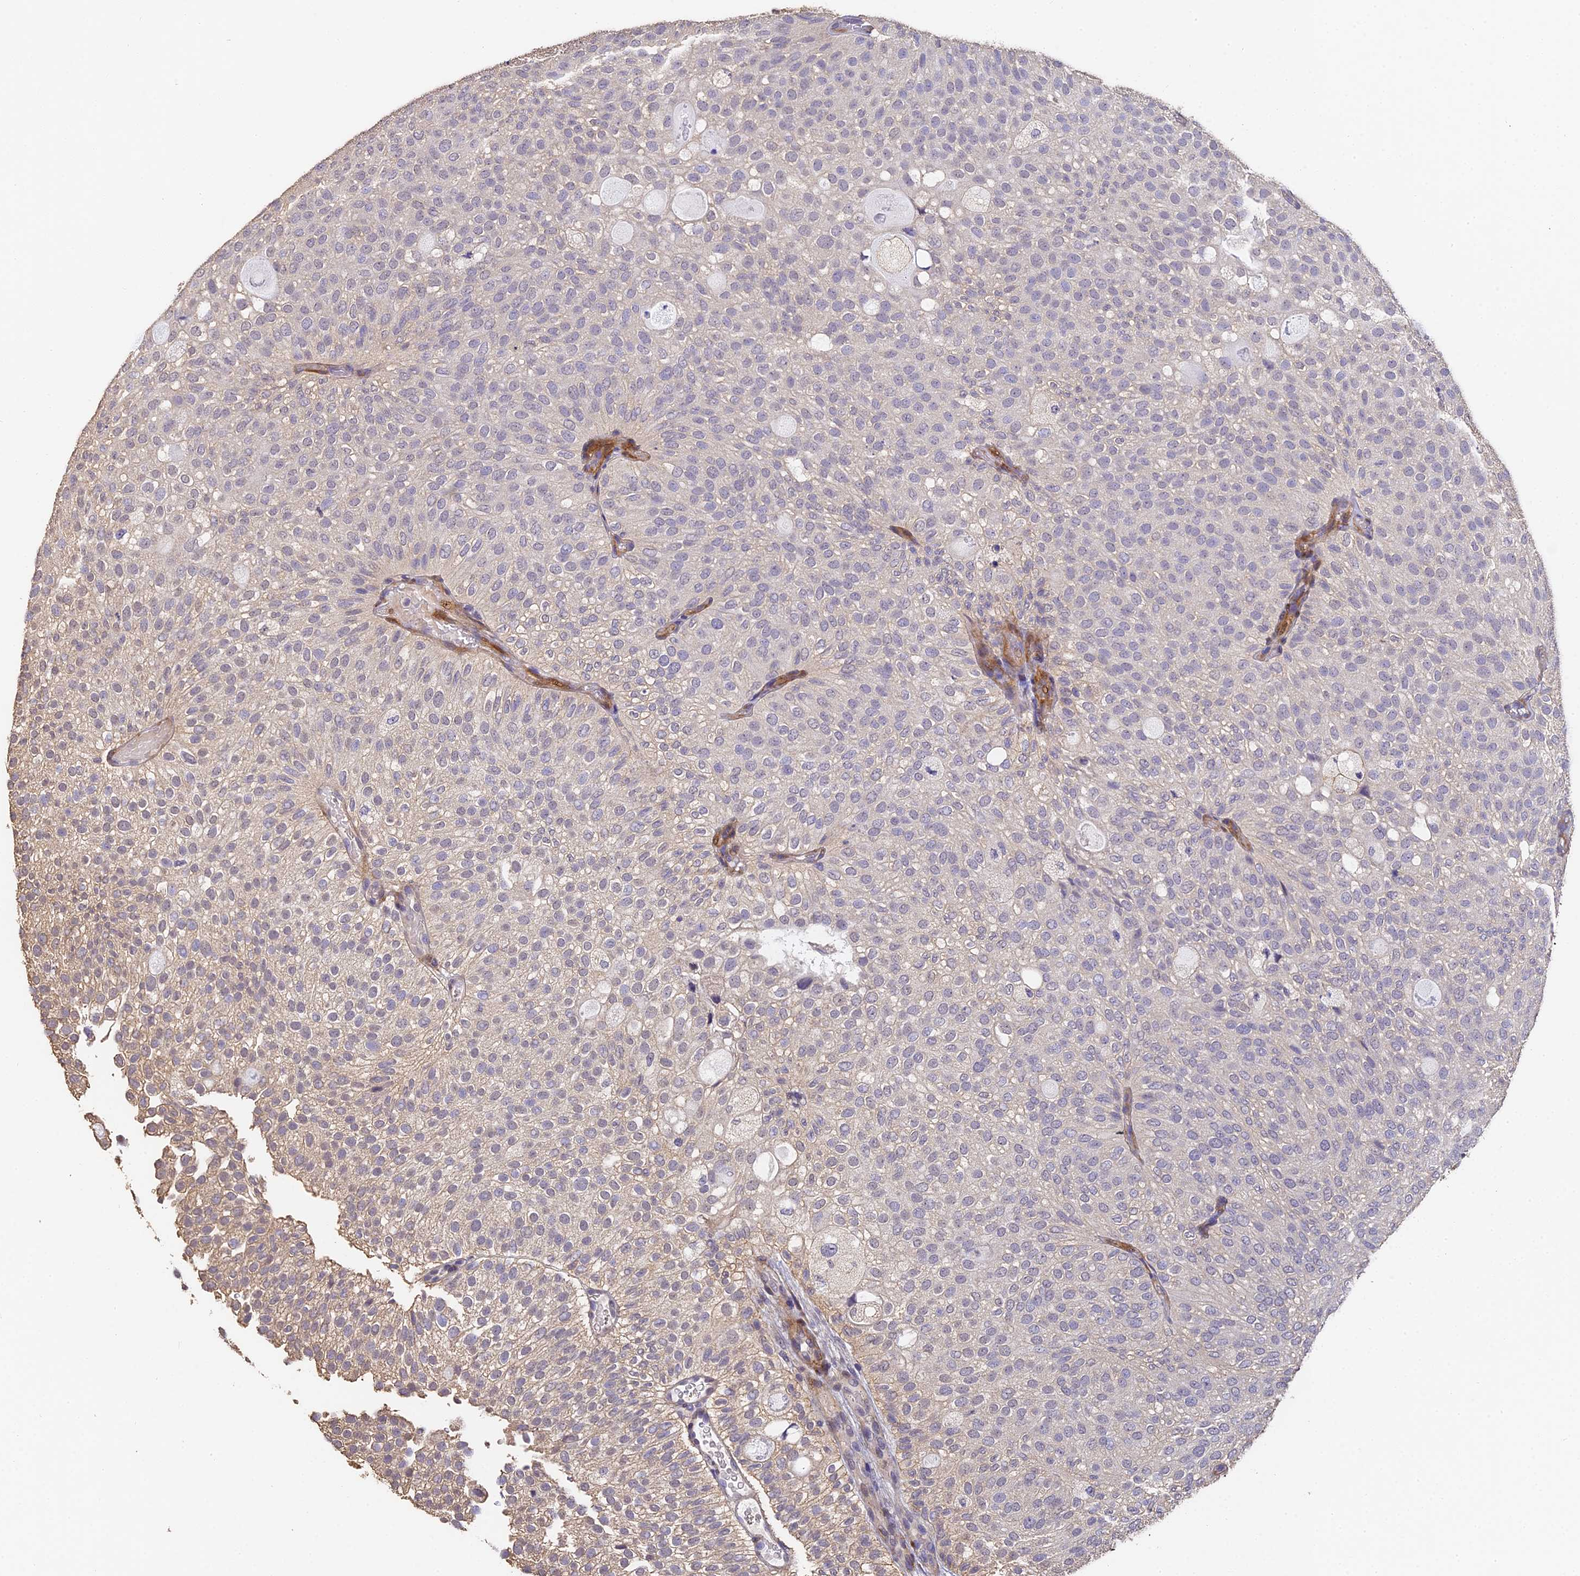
{"staining": {"intensity": "weak", "quantity": "<25%", "location": "cytoplasmic/membranous"}, "tissue": "urothelial cancer", "cell_type": "Tumor cells", "image_type": "cancer", "snomed": [{"axis": "morphology", "description": "Urothelial carcinoma, Low grade"}, {"axis": "topography", "description": "Urinary bladder"}], "caption": "Image shows no significant protein expression in tumor cells of low-grade urothelial carcinoma.", "gene": "SLC11A1", "patient": {"sex": "male", "age": 78}}